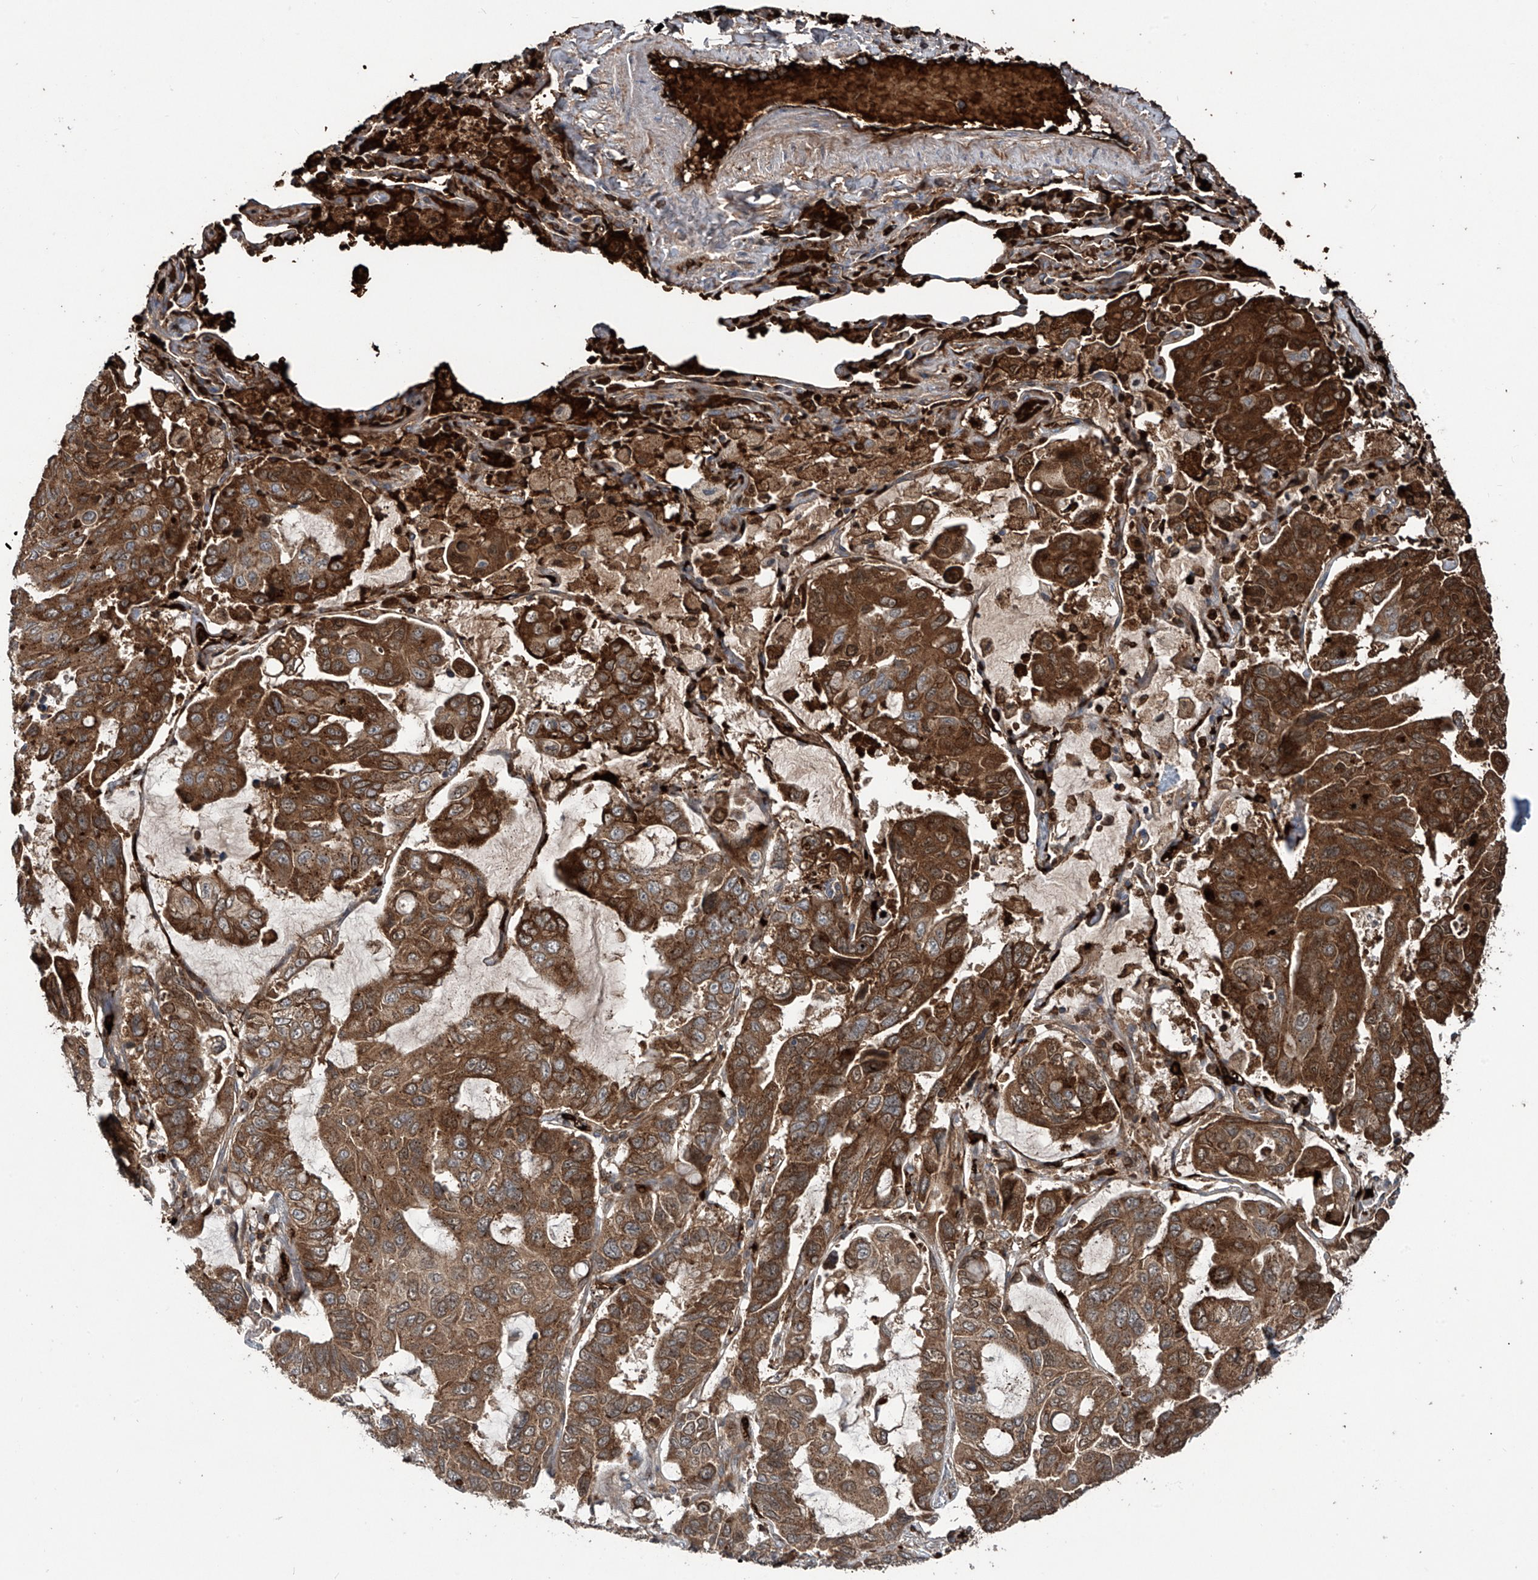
{"staining": {"intensity": "strong", "quantity": "25%-75%", "location": "cytoplasmic/membranous"}, "tissue": "lung cancer", "cell_type": "Tumor cells", "image_type": "cancer", "snomed": [{"axis": "morphology", "description": "Adenocarcinoma, NOS"}, {"axis": "topography", "description": "Lung"}], "caption": "A brown stain highlights strong cytoplasmic/membranous positivity of a protein in lung cancer (adenocarcinoma) tumor cells. Nuclei are stained in blue.", "gene": "ZDHHC9", "patient": {"sex": "male", "age": 64}}